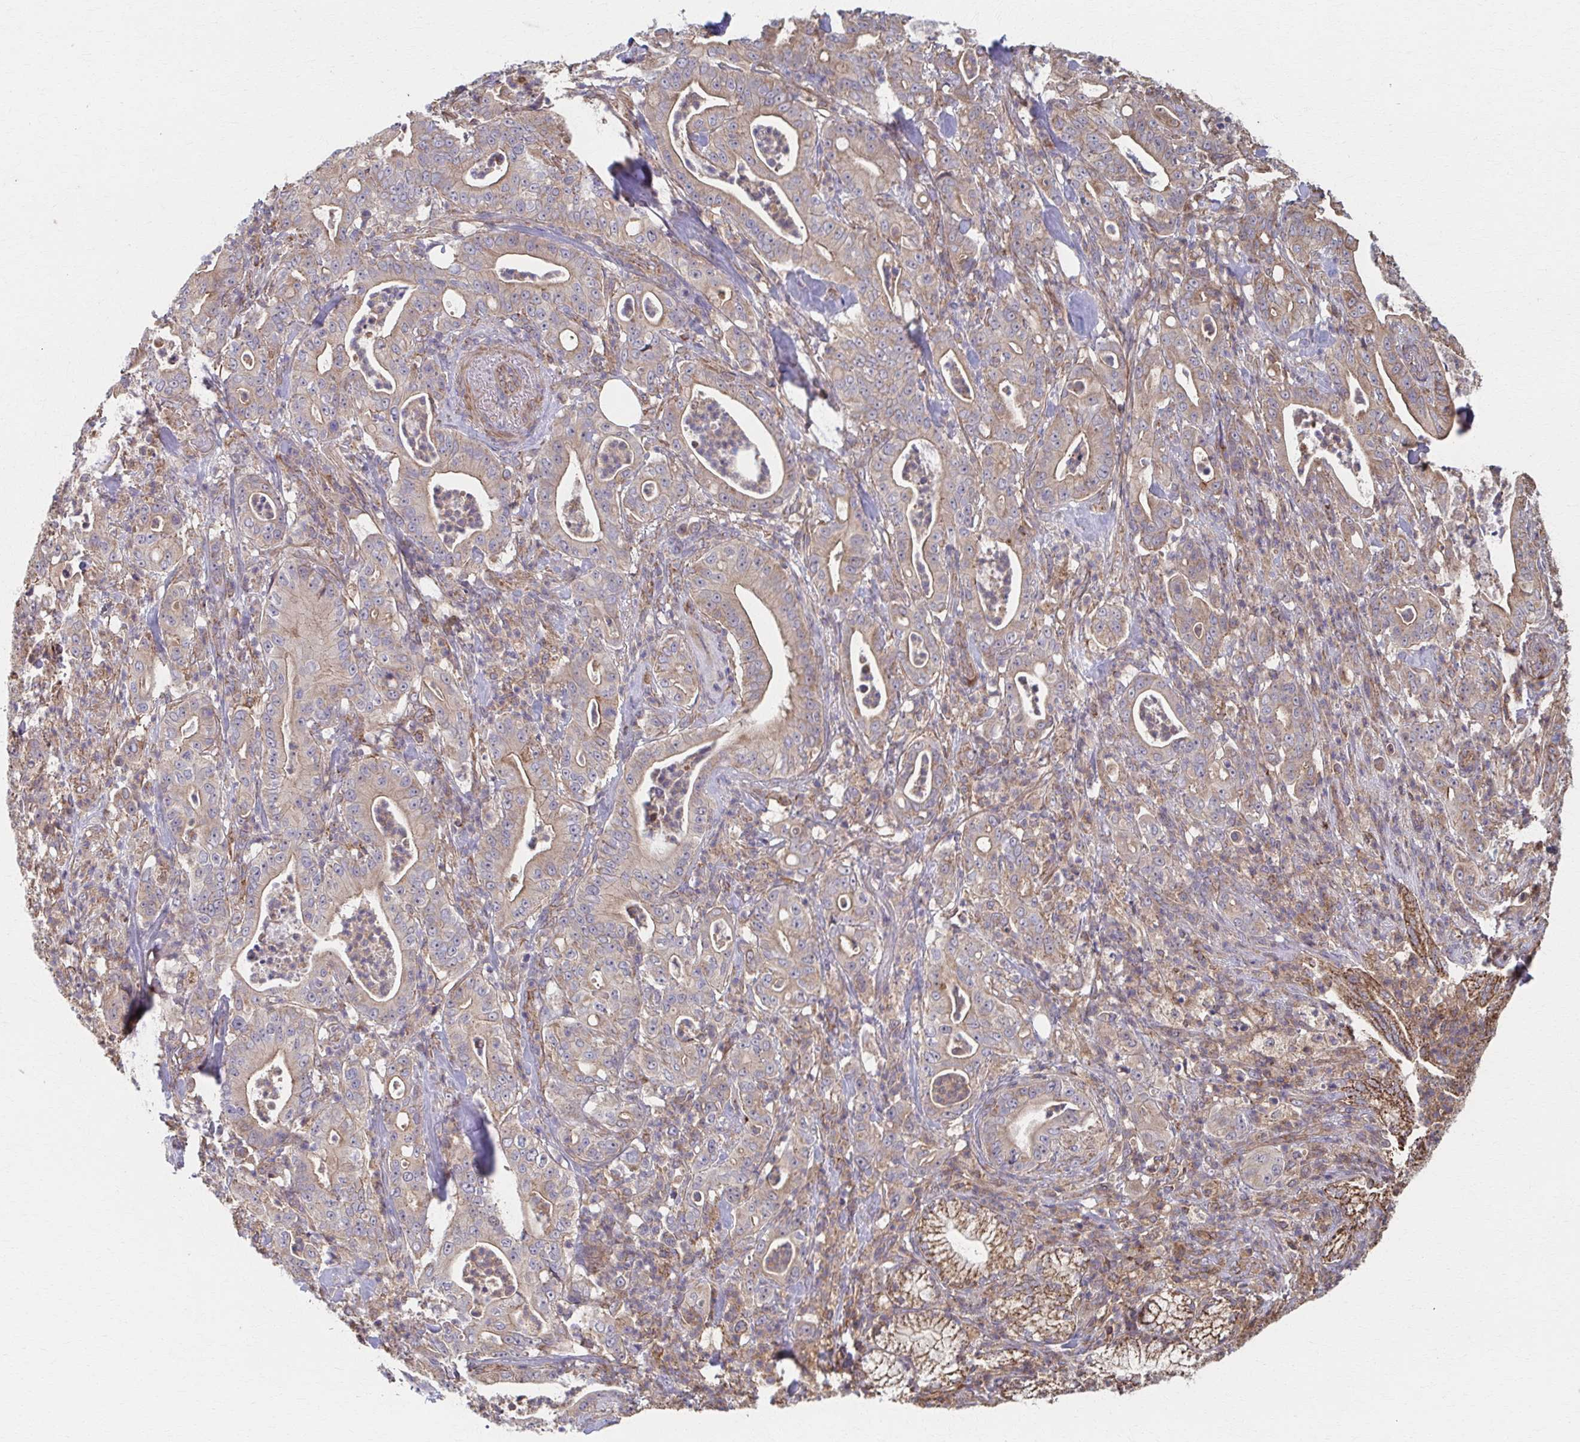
{"staining": {"intensity": "moderate", "quantity": ">75%", "location": "cytoplasmic/membranous"}, "tissue": "pancreatic cancer", "cell_type": "Tumor cells", "image_type": "cancer", "snomed": [{"axis": "morphology", "description": "Adenocarcinoma, NOS"}, {"axis": "topography", "description": "Pancreas"}], "caption": "Protein expression analysis of human pancreatic cancer reveals moderate cytoplasmic/membranous expression in about >75% of tumor cells.", "gene": "KLHL34", "patient": {"sex": "male", "age": 71}}